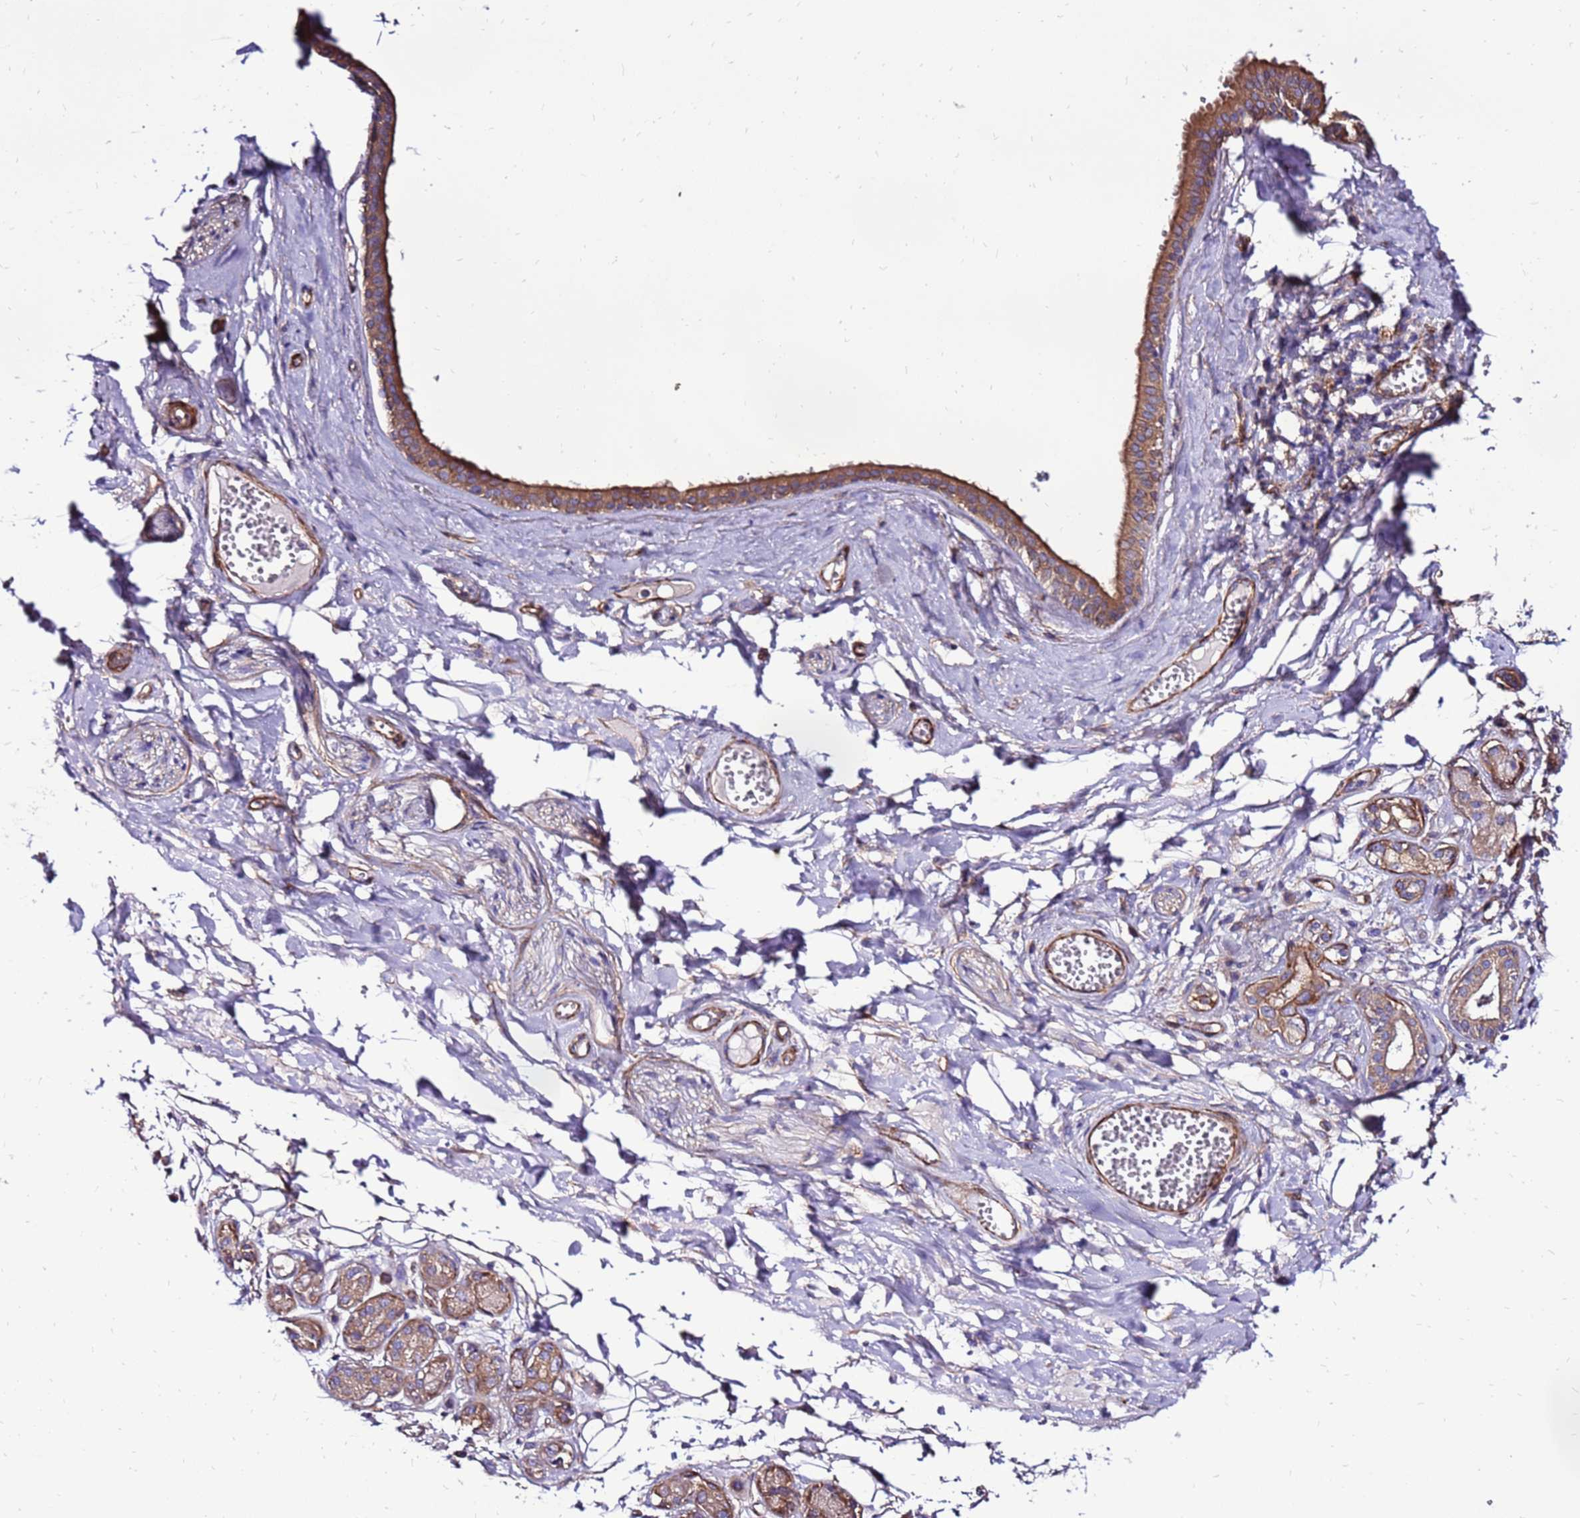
{"staining": {"intensity": "negative", "quantity": "none", "location": "none"}, "tissue": "adipose tissue", "cell_type": "Adipocytes", "image_type": "normal", "snomed": [{"axis": "morphology", "description": "Normal tissue, NOS"}, {"axis": "morphology", "description": "Inflammation, NOS"}, {"axis": "topography", "description": "Salivary gland"}, {"axis": "topography", "description": "Peripheral nerve tissue"}], "caption": "Immunohistochemistry (IHC) histopathology image of unremarkable adipose tissue: human adipose tissue stained with DAB reveals no significant protein positivity in adipocytes.", "gene": "EI24", "patient": {"sex": "female", "age": 75}}